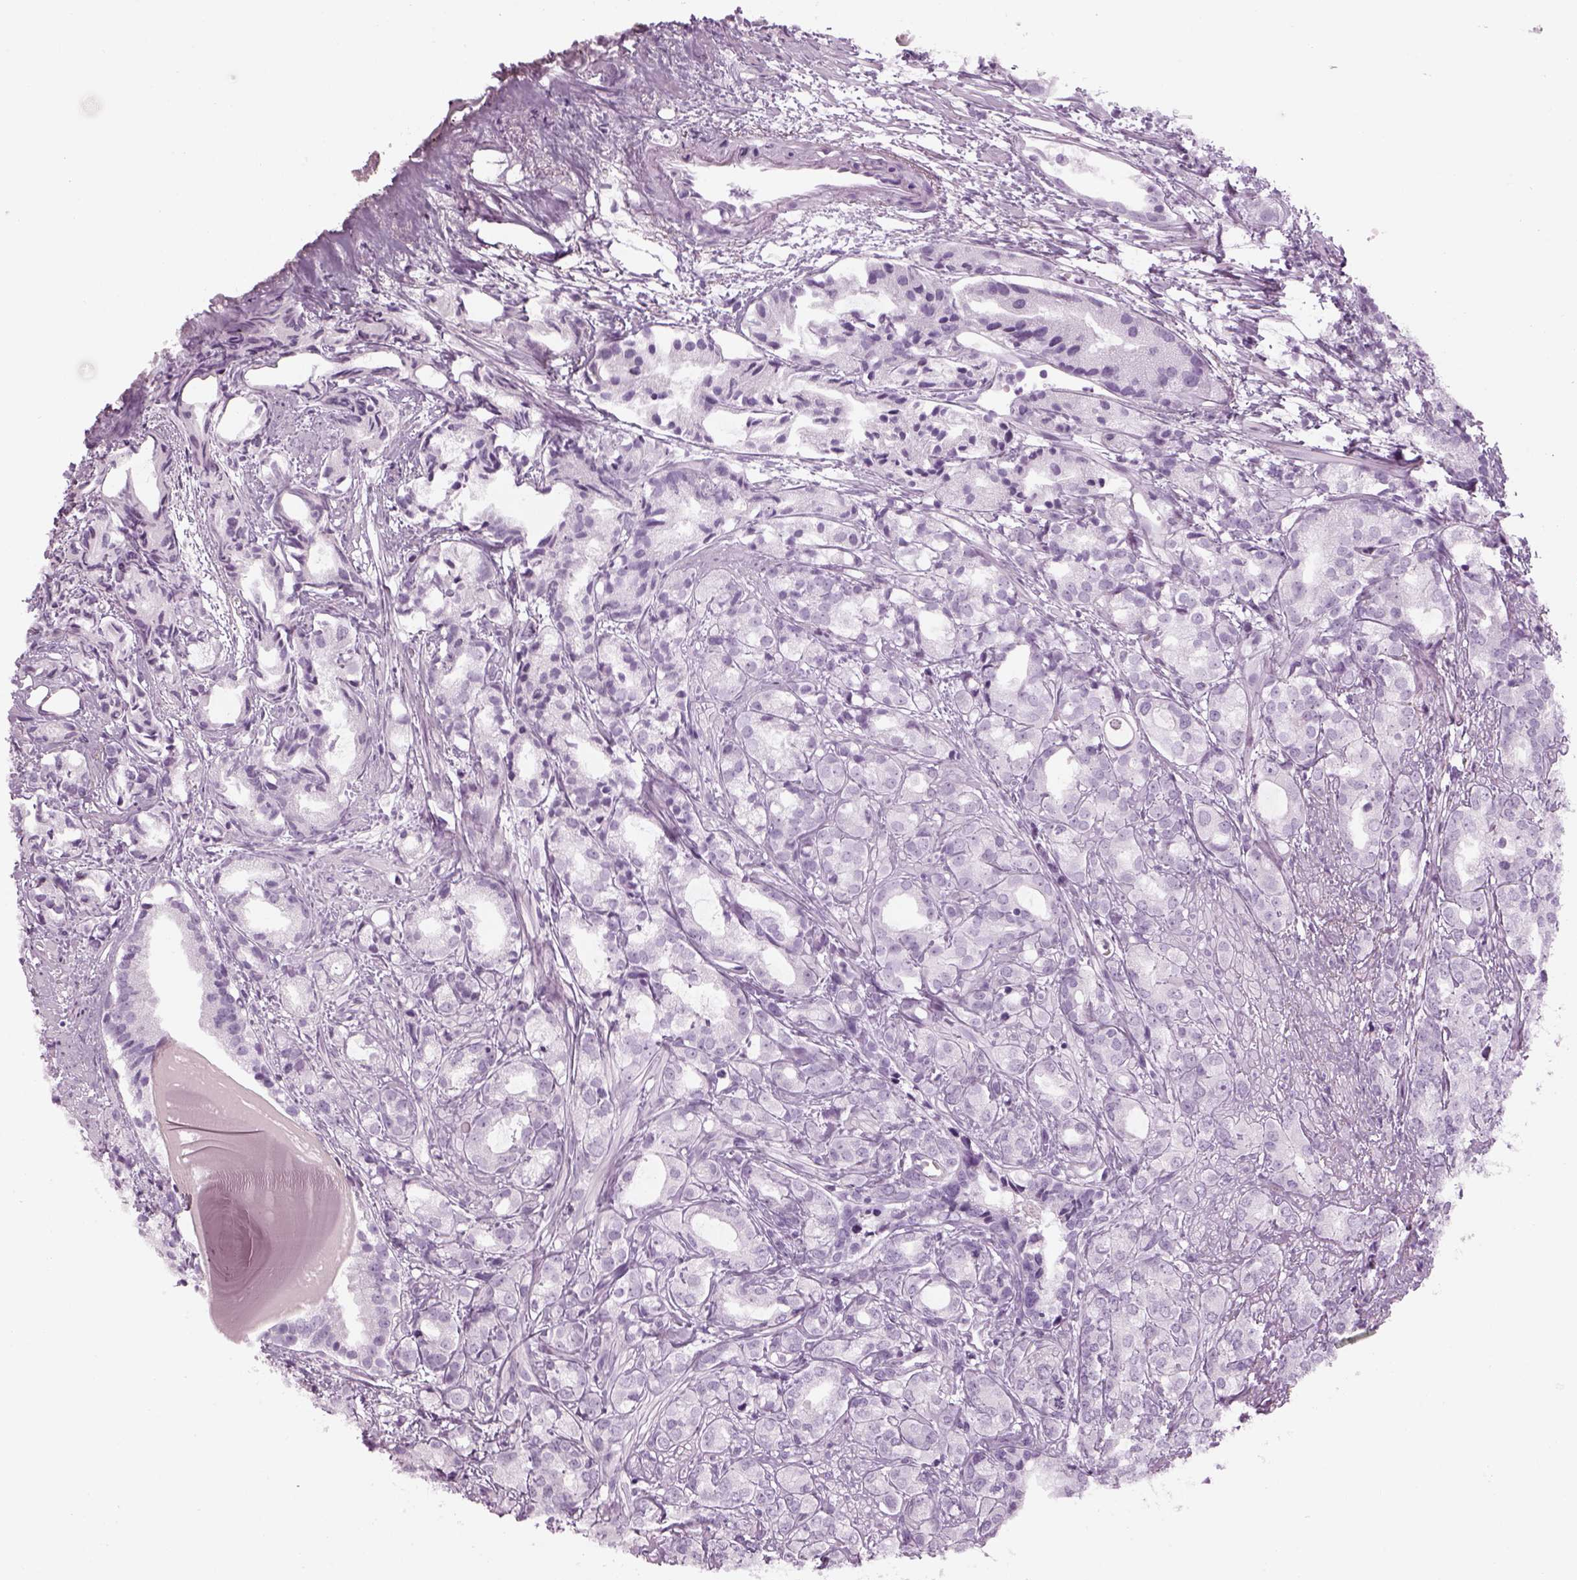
{"staining": {"intensity": "negative", "quantity": "none", "location": "none"}, "tissue": "prostate cancer", "cell_type": "Tumor cells", "image_type": "cancer", "snomed": [{"axis": "morphology", "description": "Adenocarcinoma, High grade"}, {"axis": "topography", "description": "Prostate"}], "caption": "Tumor cells show no significant staining in prostate cancer (adenocarcinoma (high-grade)).", "gene": "PABPC1L2B", "patient": {"sex": "male", "age": 79}}